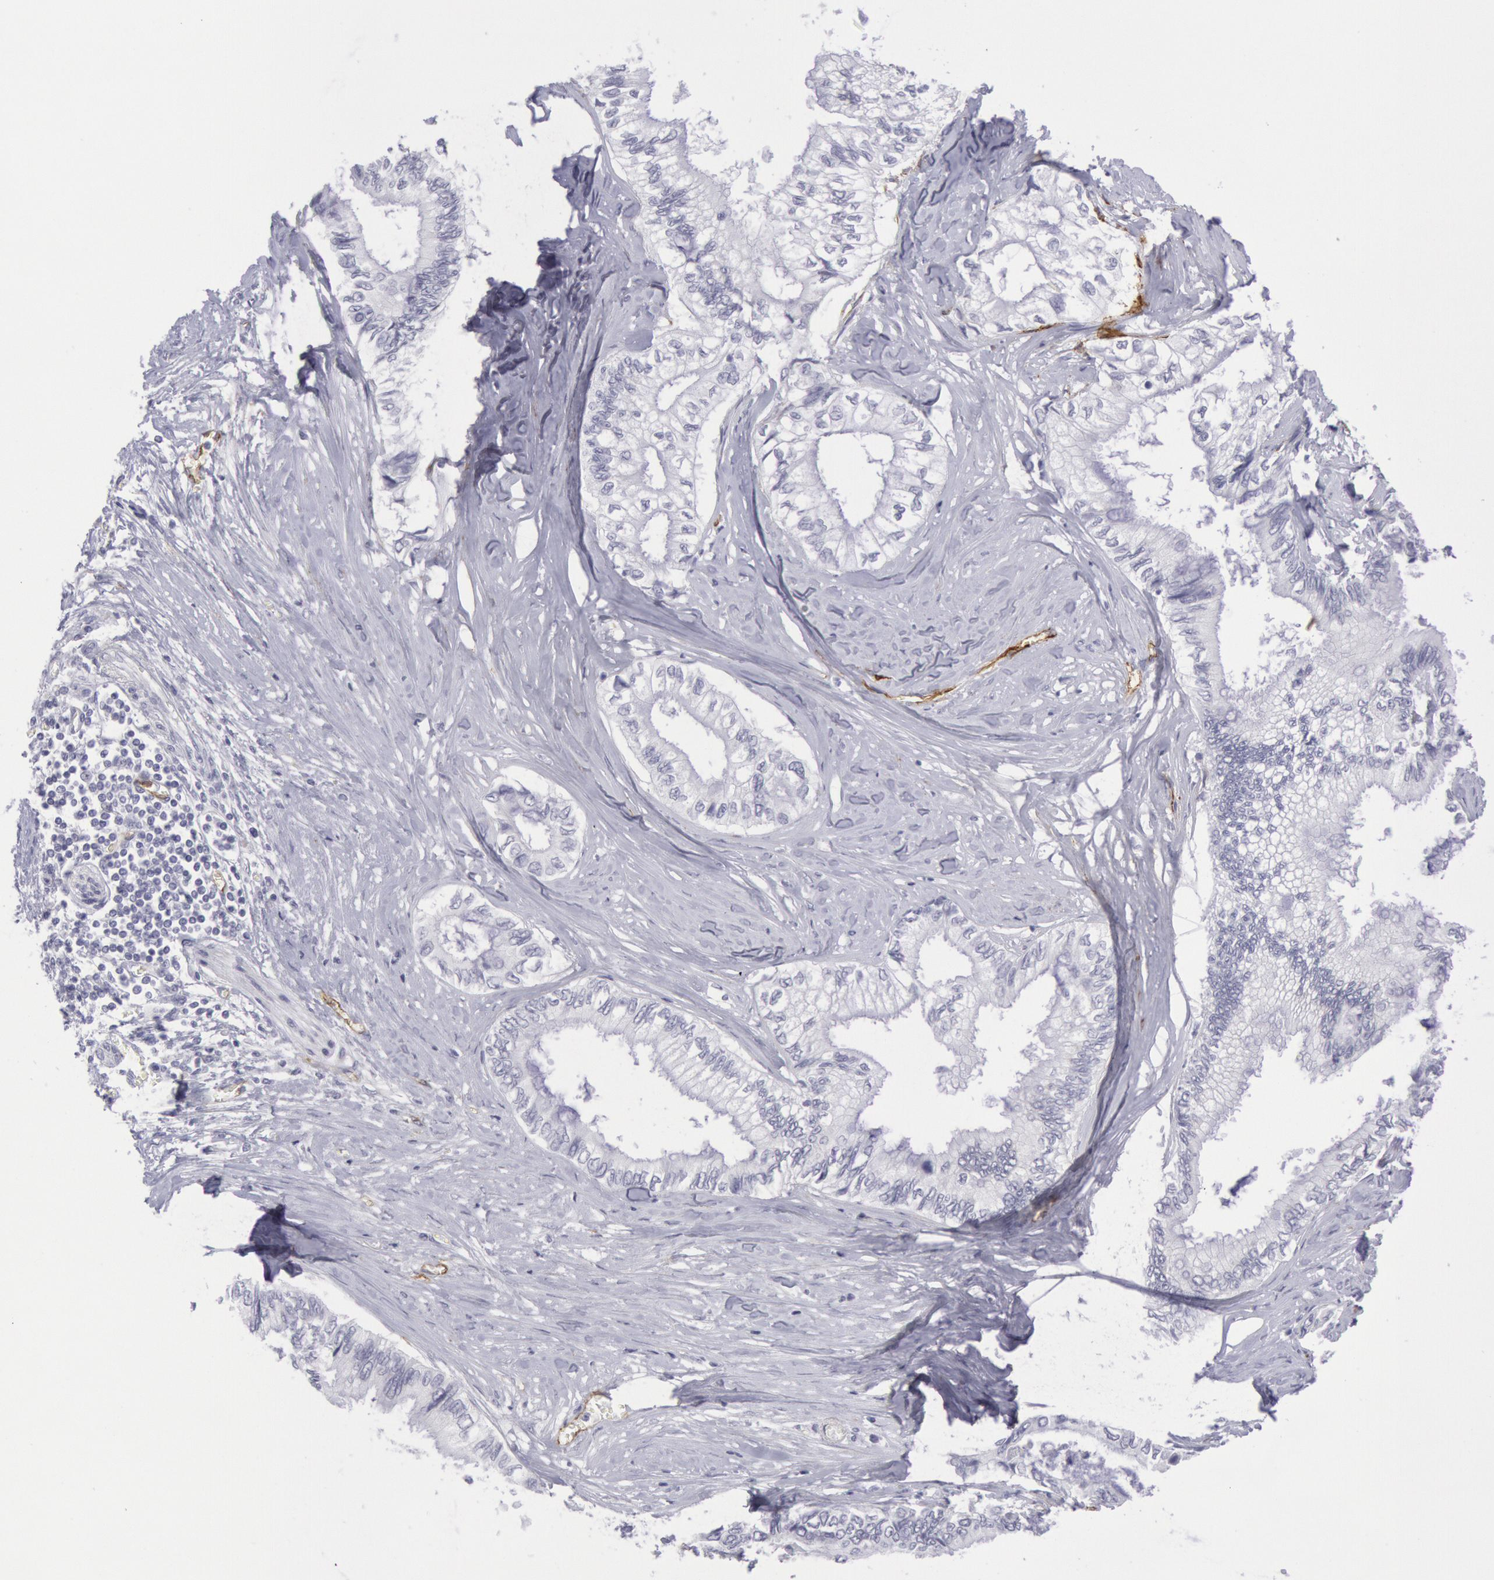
{"staining": {"intensity": "negative", "quantity": "none", "location": "none"}, "tissue": "pancreatic cancer", "cell_type": "Tumor cells", "image_type": "cancer", "snomed": [{"axis": "morphology", "description": "Adenocarcinoma, NOS"}, {"axis": "topography", "description": "Pancreas"}], "caption": "Pancreatic cancer (adenocarcinoma) was stained to show a protein in brown. There is no significant positivity in tumor cells. (Stains: DAB immunohistochemistry (IHC) with hematoxylin counter stain, Microscopy: brightfield microscopy at high magnification).", "gene": "CDH13", "patient": {"sex": "female", "age": 66}}